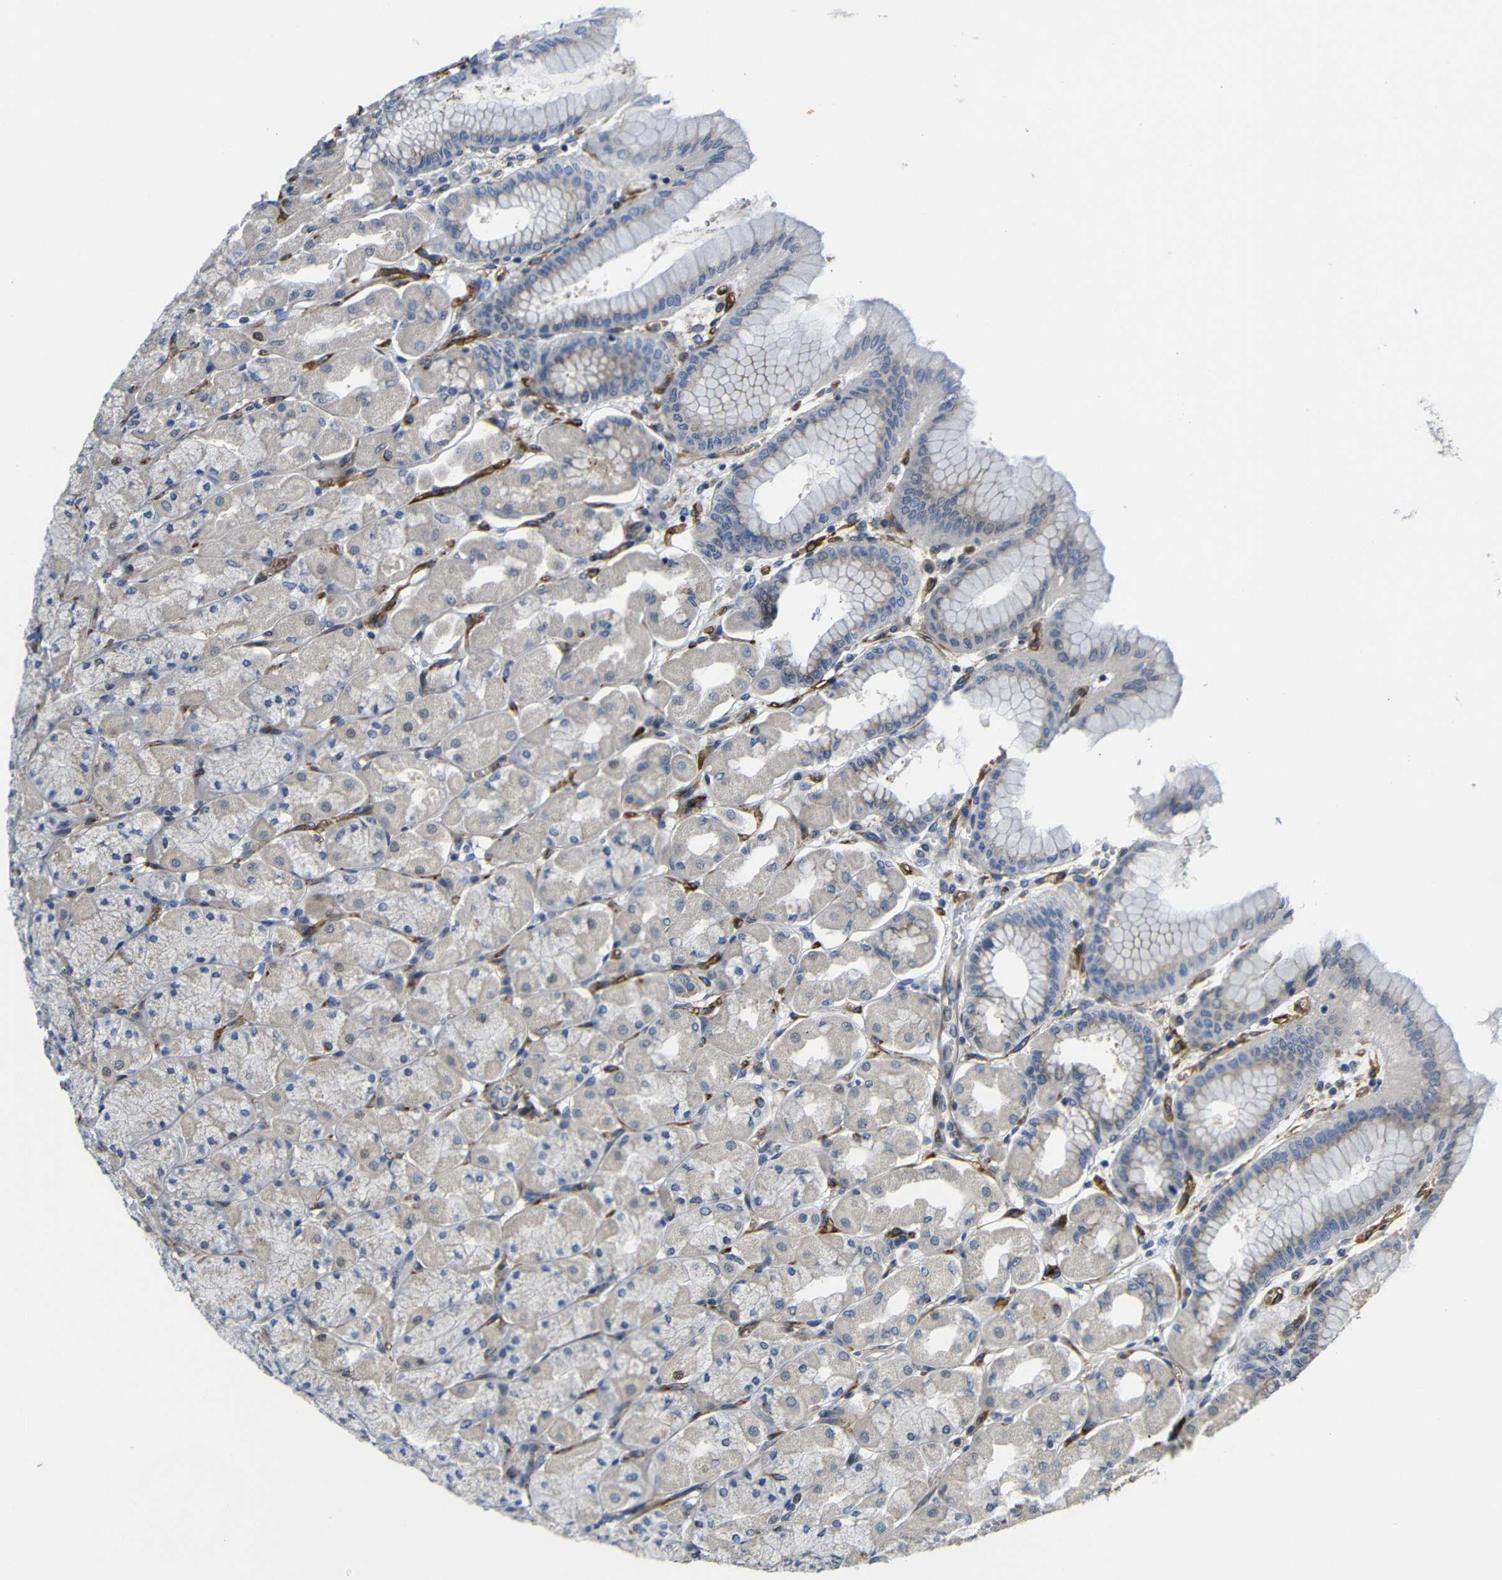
{"staining": {"intensity": "strong", "quantity": "25%-75%", "location": "cytoplasmic/membranous"}, "tissue": "stomach", "cell_type": "Glandular cells", "image_type": "normal", "snomed": [{"axis": "morphology", "description": "Normal tissue, NOS"}, {"axis": "topography", "description": "Stomach, upper"}], "caption": "Immunohistochemistry photomicrograph of unremarkable stomach: stomach stained using IHC shows high levels of strong protein expression localized specifically in the cytoplasmic/membranous of glandular cells, appearing as a cytoplasmic/membranous brown color.", "gene": "PARP14", "patient": {"sex": "female", "age": 56}}